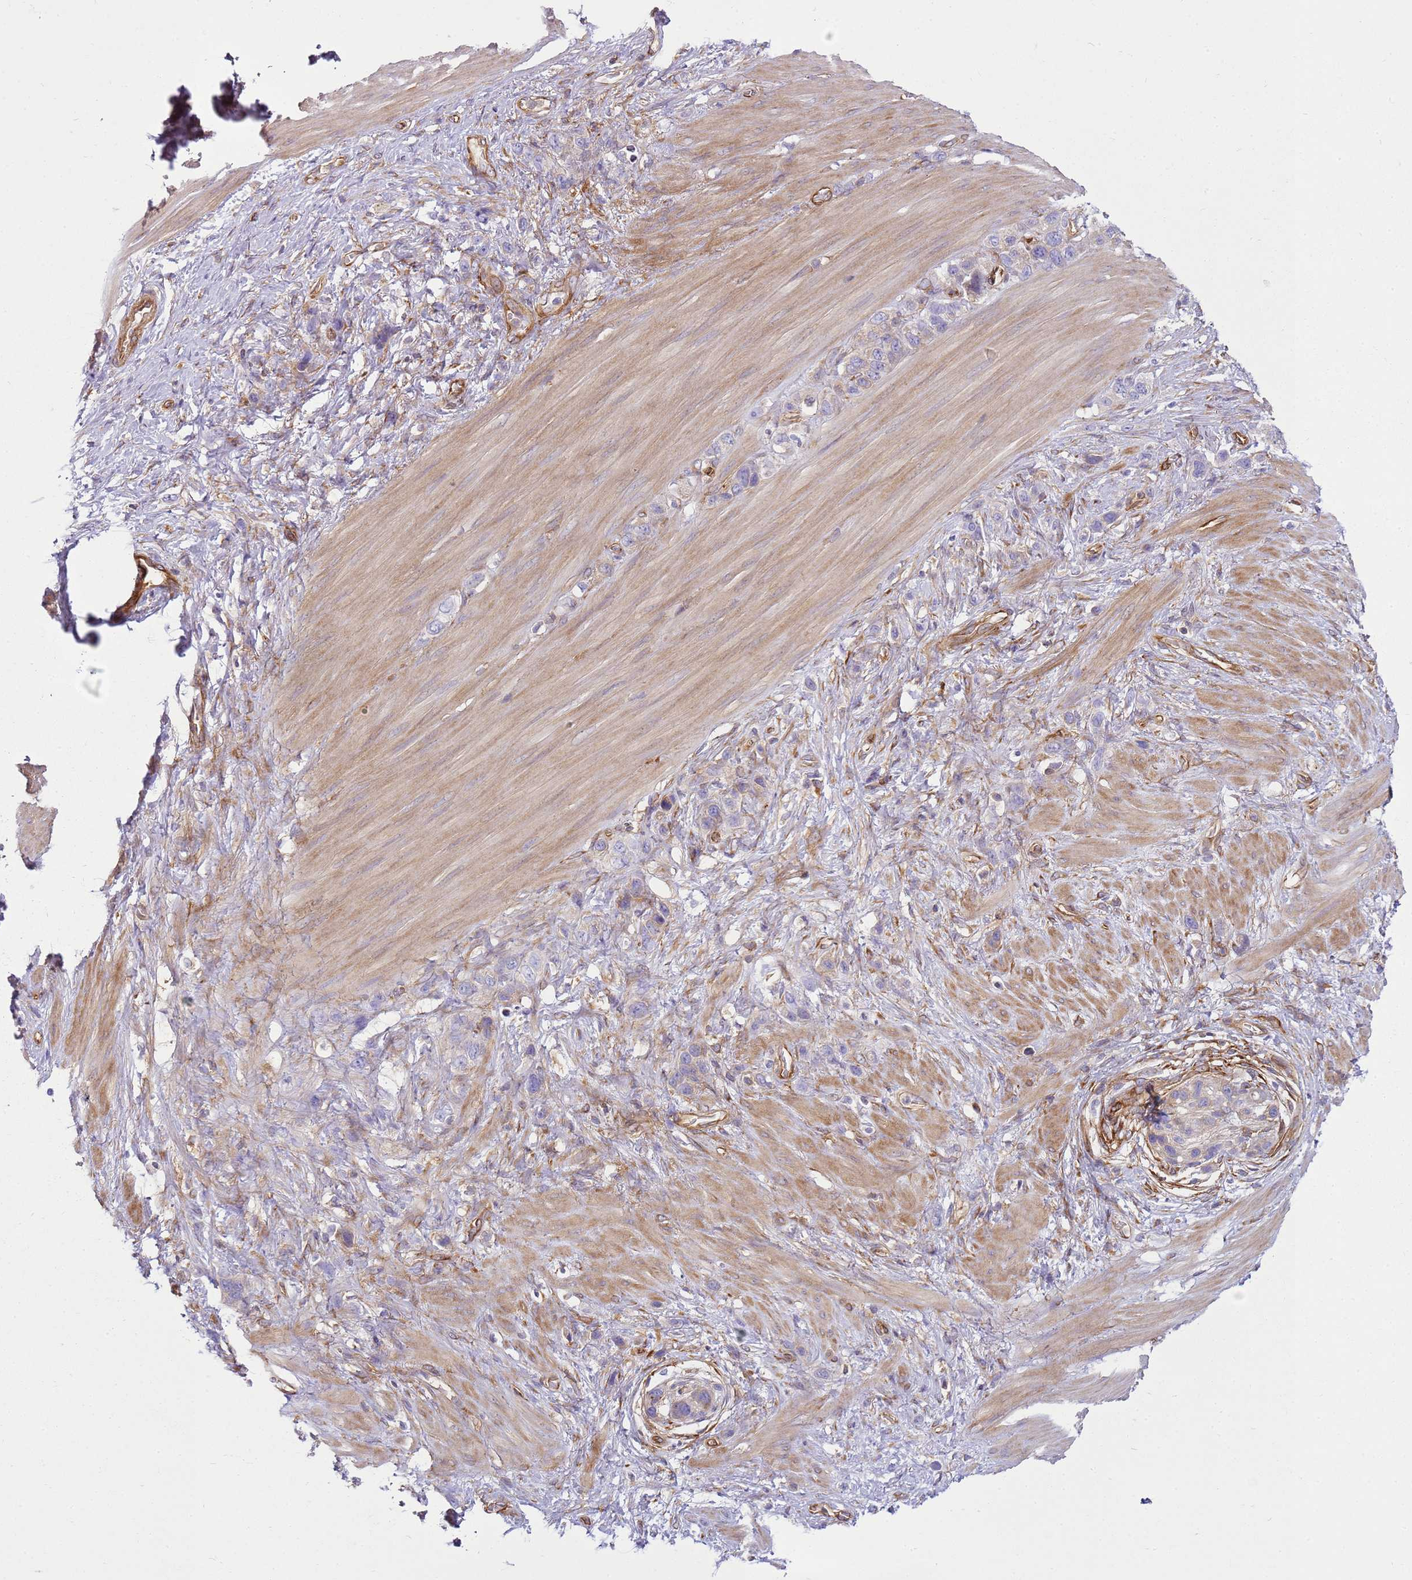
{"staining": {"intensity": "negative", "quantity": "none", "location": "none"}, "tissue": "stomach cancer", "cell_type": "Tumor cells", "image_type": "cancer", "snomed": [{"axis": "morphology", "description": "Adenocarcinoma, NOS"}, {"axis": "morphology", "description": "Adenocarcinoma, High grade"}, {"axis": "topography", "description": "Stomach, upper"}, {"axis": "topography", "description": "Stomach, lower"}], "caption": "Human stomach adenocarcinoma stained for a protein using immunohistochemistry demonstrates no positivity in tumor cells.", "gene": "SNX21", "patient": {"sex": "female", "age": 65}}